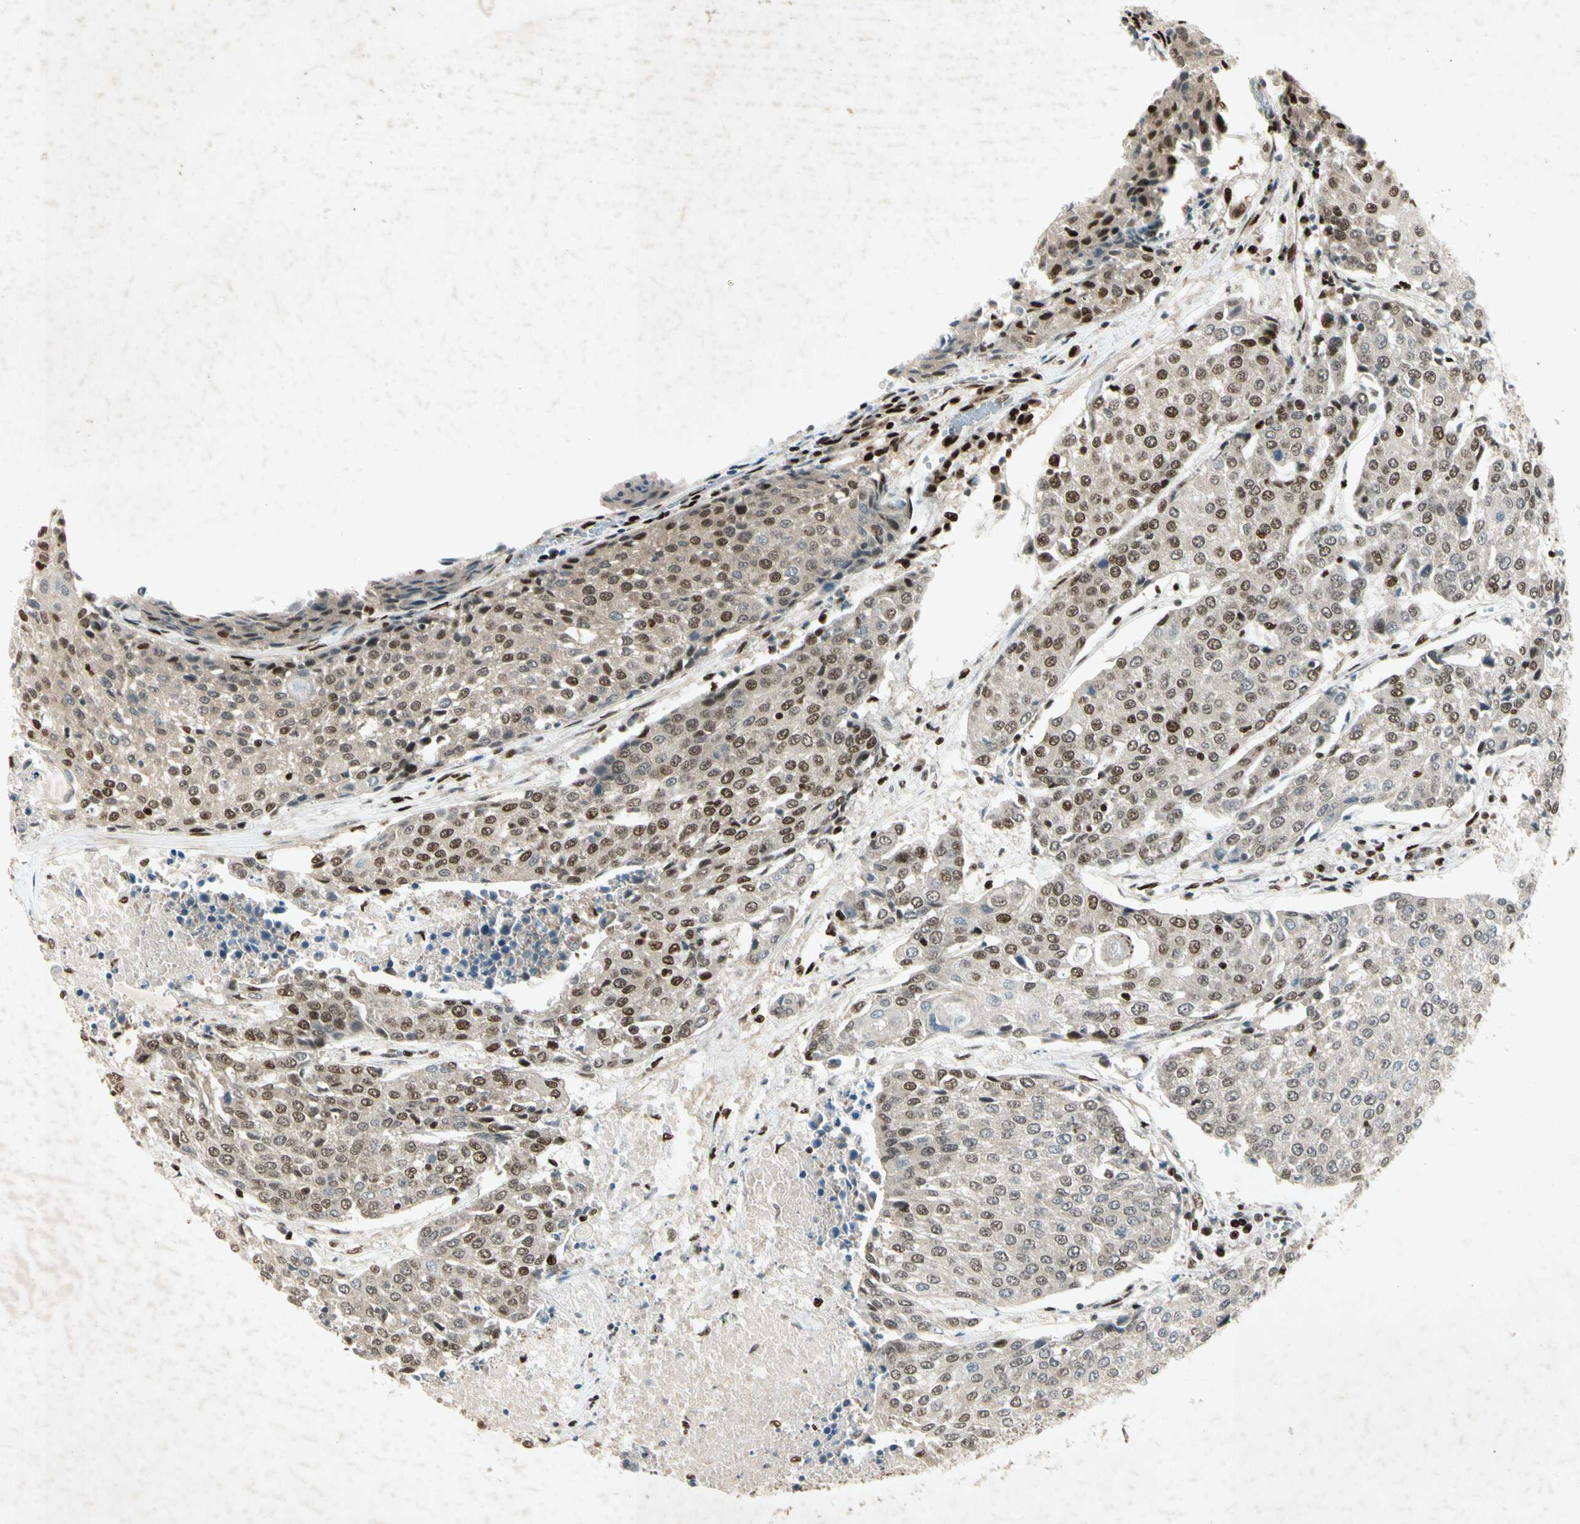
{"staining": {"intensity": "strong", "quantity": ">75%", "location": "nuclear"}, "tissue": "urothelial cancer", "cell_type": "Tumor cells", "image_type": "cancer", "snomed": [{"axis": "morphology", "description": "Urothelial carcinoma, High grade"}, {"axis": "topography", "description": "Urinary bladder"}], "caption": "This histopathology image displays high-grade urothelial carcinoma stained with immunohistochemistry to label a protein in brown. The nuclear of tumor cells show strong positivity for the protein. Nuclei are counter-stained blue.", "gene": "RNF43", "patient": {"sex": "female", "age": 85}}